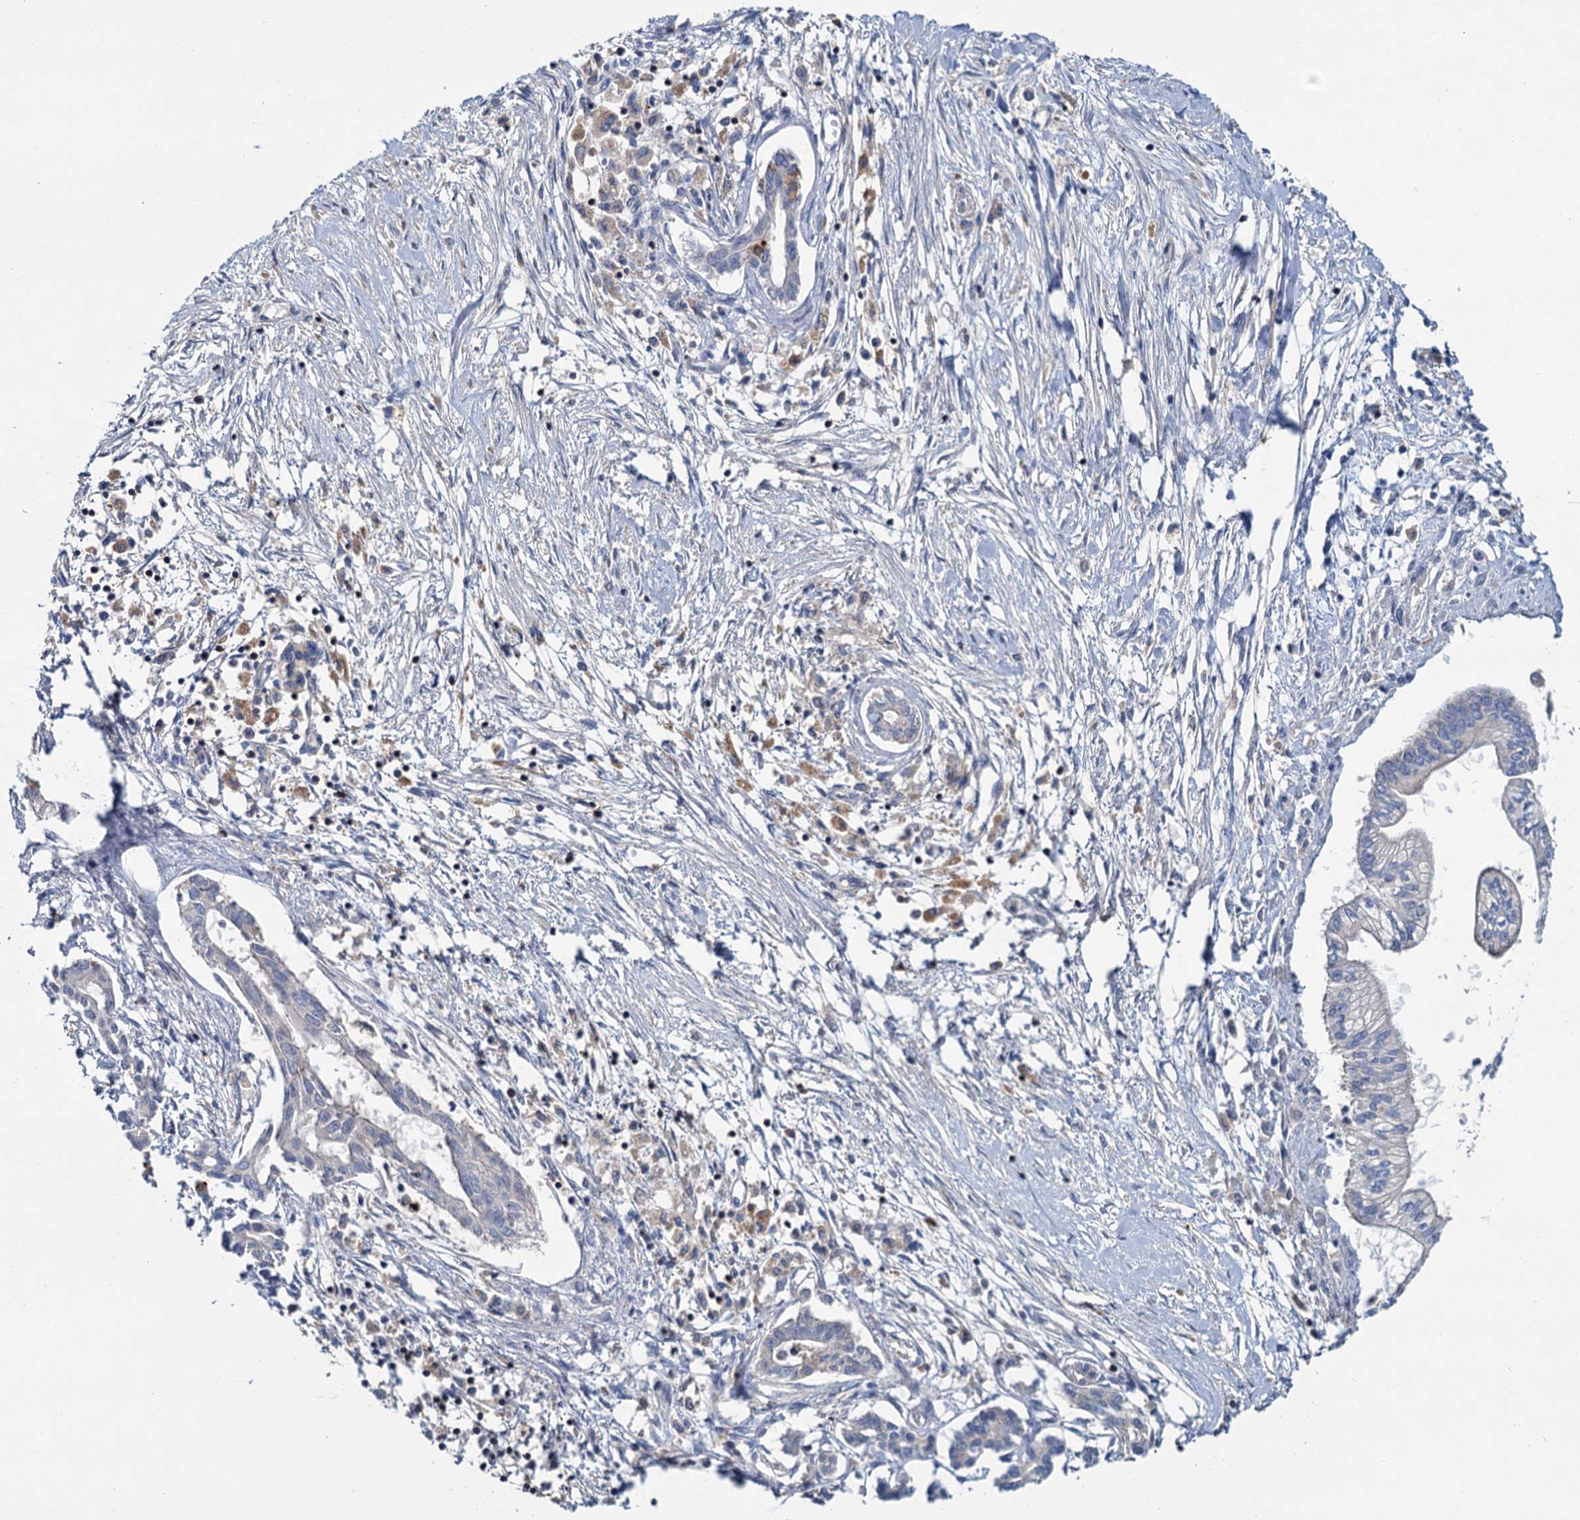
{"staining": {"intensity": "negative", "quantity": "none", "location": "none"}, "tissue": "pancreatic cancer", "cell_type": "Tumor cells", "image_type": "cancer", "snomed": [{"axis": "morphology", "description": "Adenocarcinoma, NOS"}, {"axis": "topography", "description": "Pancreas"}], "caption": "DAB (3,3'-diaminobenzidine) immunohistochemical staining of human adenocarcinoma (pancreatic) shows no significant positivity in tumor cells.", "gene": "FGFR2", "patient": {"sex": "female", "age": 50}}